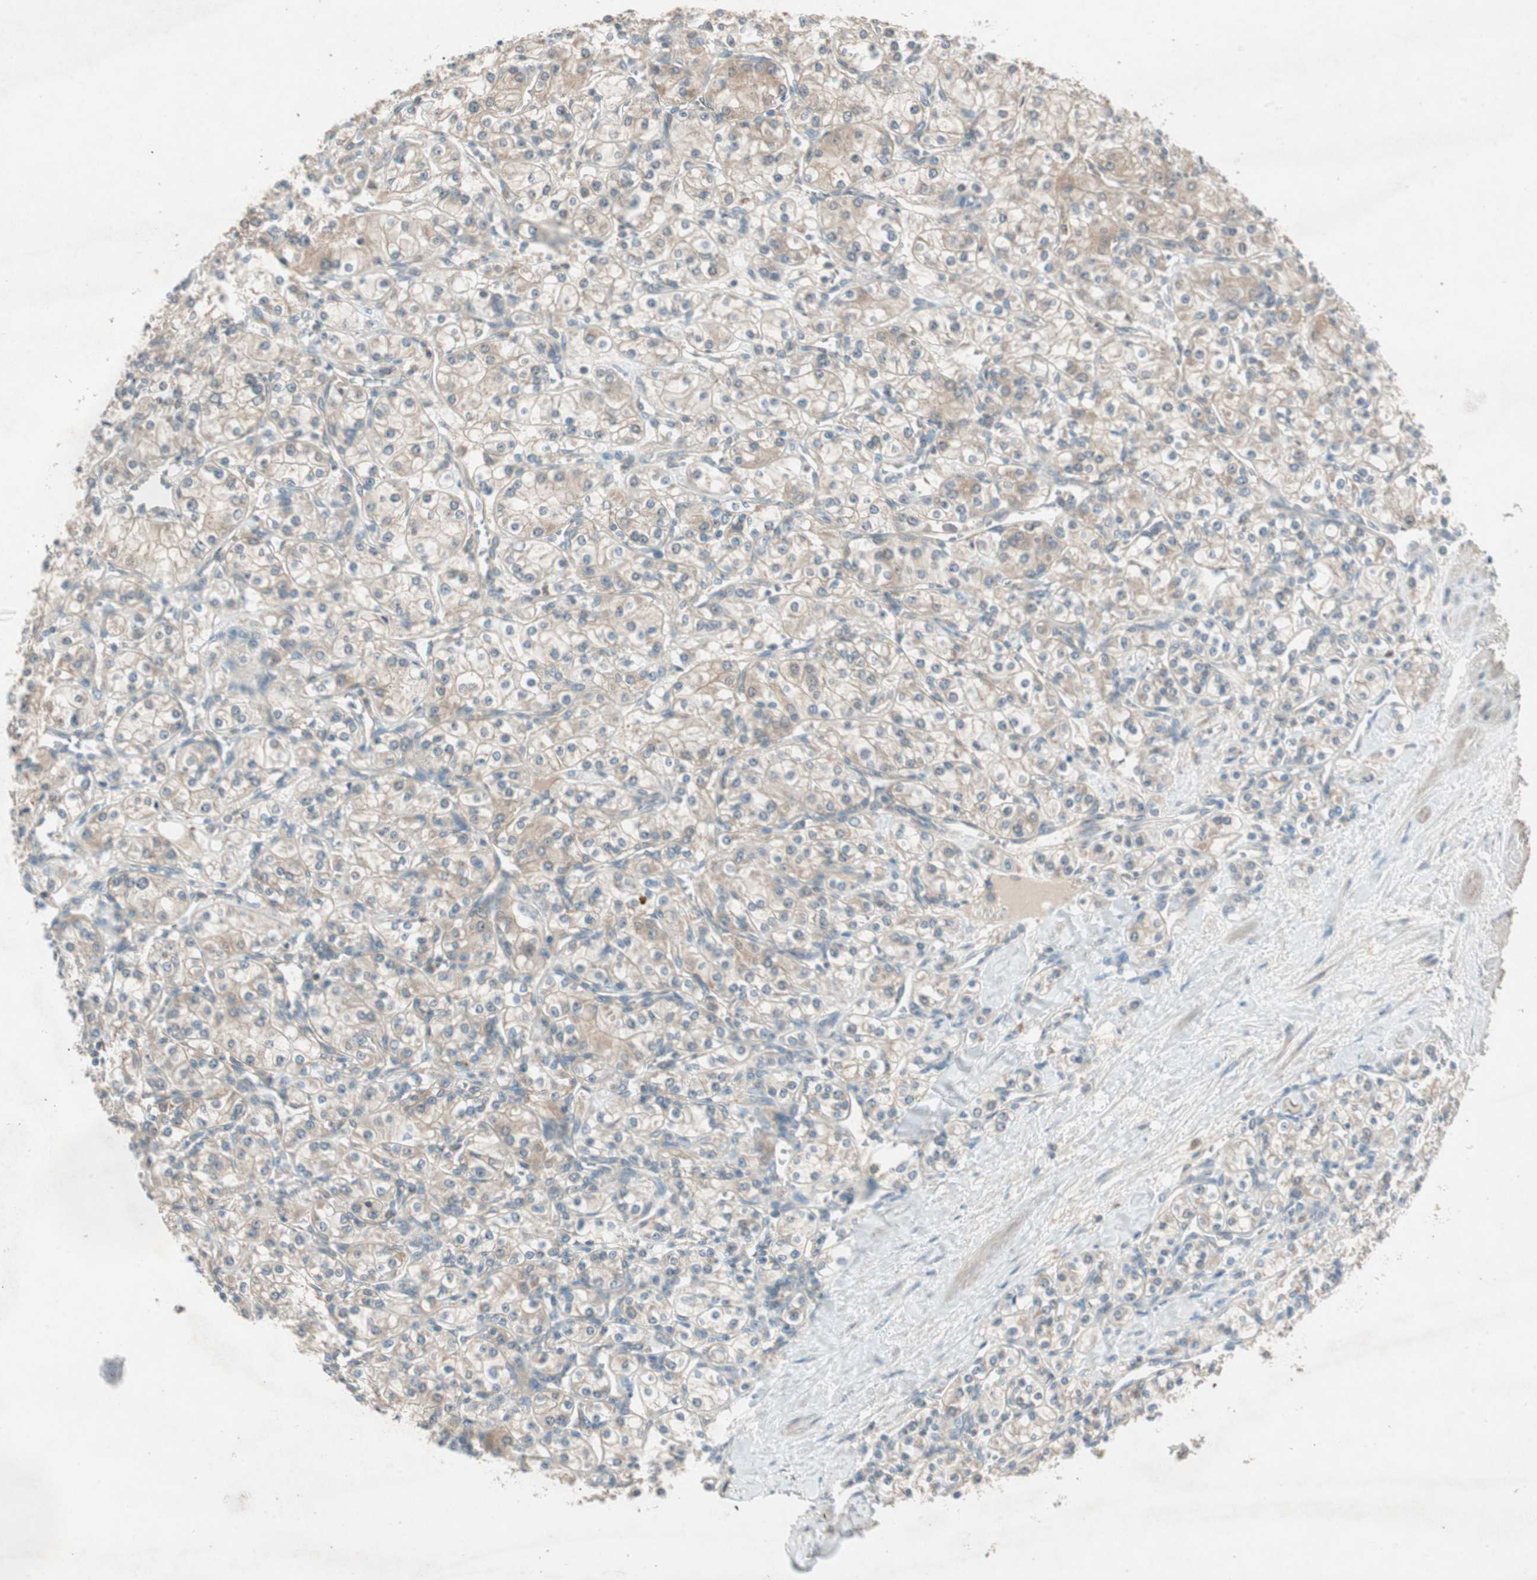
{"staining": {"intensity": "weak", "quantity": "25%-75%", "location": "cytoplasmic/membranous"}, "tissue": "renal cancer", "cell_type": "Tumor cells", "image_type": "cancer", "snomed": [{"axis": "morphology", "description": "Adenocarcinoma, NOS"}, {"axis": "topography", "description": "Kidney"}], "caption": "IHC staining of renal cancer, which displays low levels of weak cytoplasmic/membranous expression in about 25%-75% of tumor cells indicating weak cytoplasmic/membranous protein staining. The staining was performed using DAB (3,3'-diaminobenzidine) (brown) for protein detection and nuclei were counterstained in hematoxylin (blue).", "gene": "NCLN", "patient": {"sex": "male", "age": 77}}